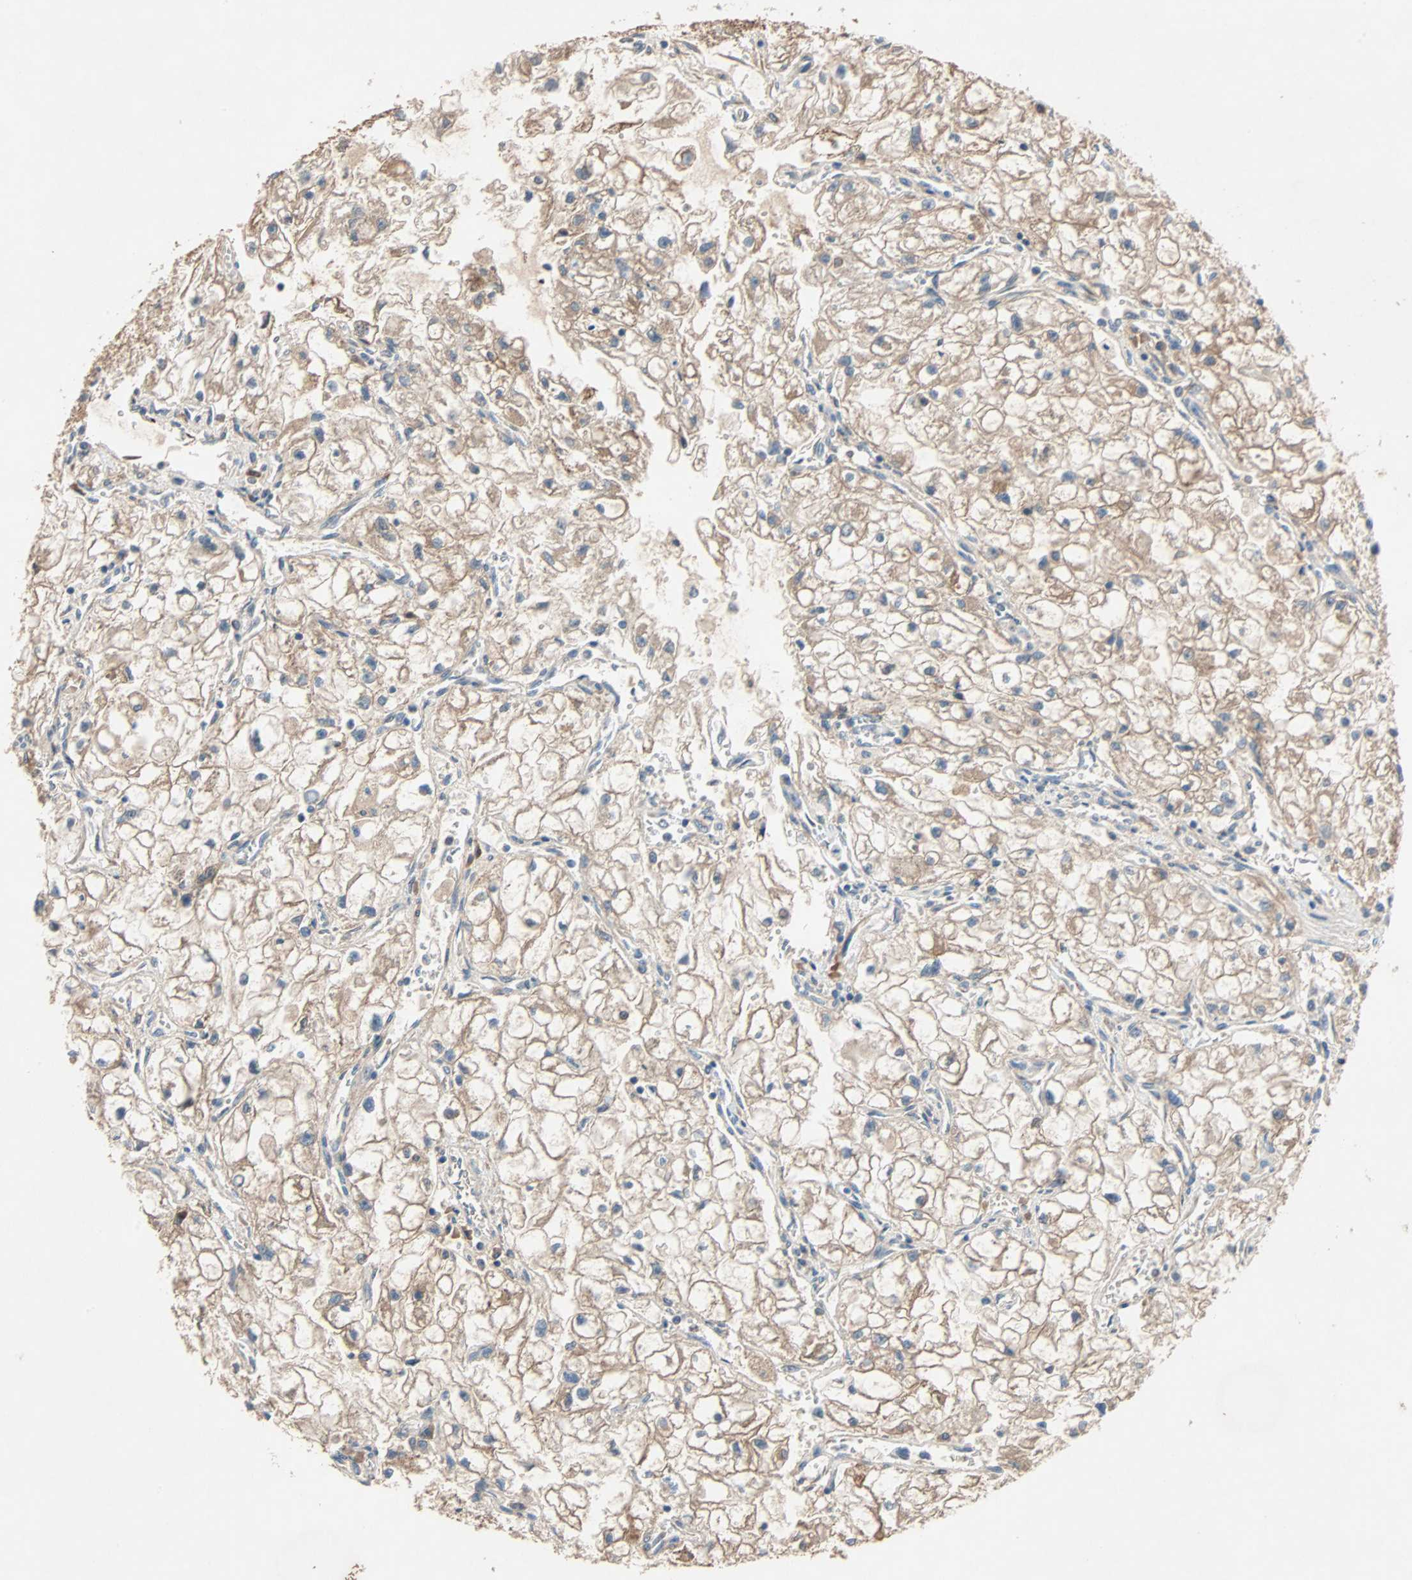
{"staining": {"intensity": "weak", "quantity": ">75%", "location": "cytoplasmic/membranous"}, "tissue": "renal cancer", "cell_type": "Tumor cells", "image_type": "cancer", "snomed": [{"axis": "morphology", "description": "Adenocarcinoma, NOS"}, {"axis": "topography", "description": "Kidney"}], "caption": "Tumor cells exhibit low levels of weak cytoplasmic/membranous positivity in approximately >75% of cells in renal cancer.", "gene": "XYLT1", "patient": {"sex": "female", "age": 70}}